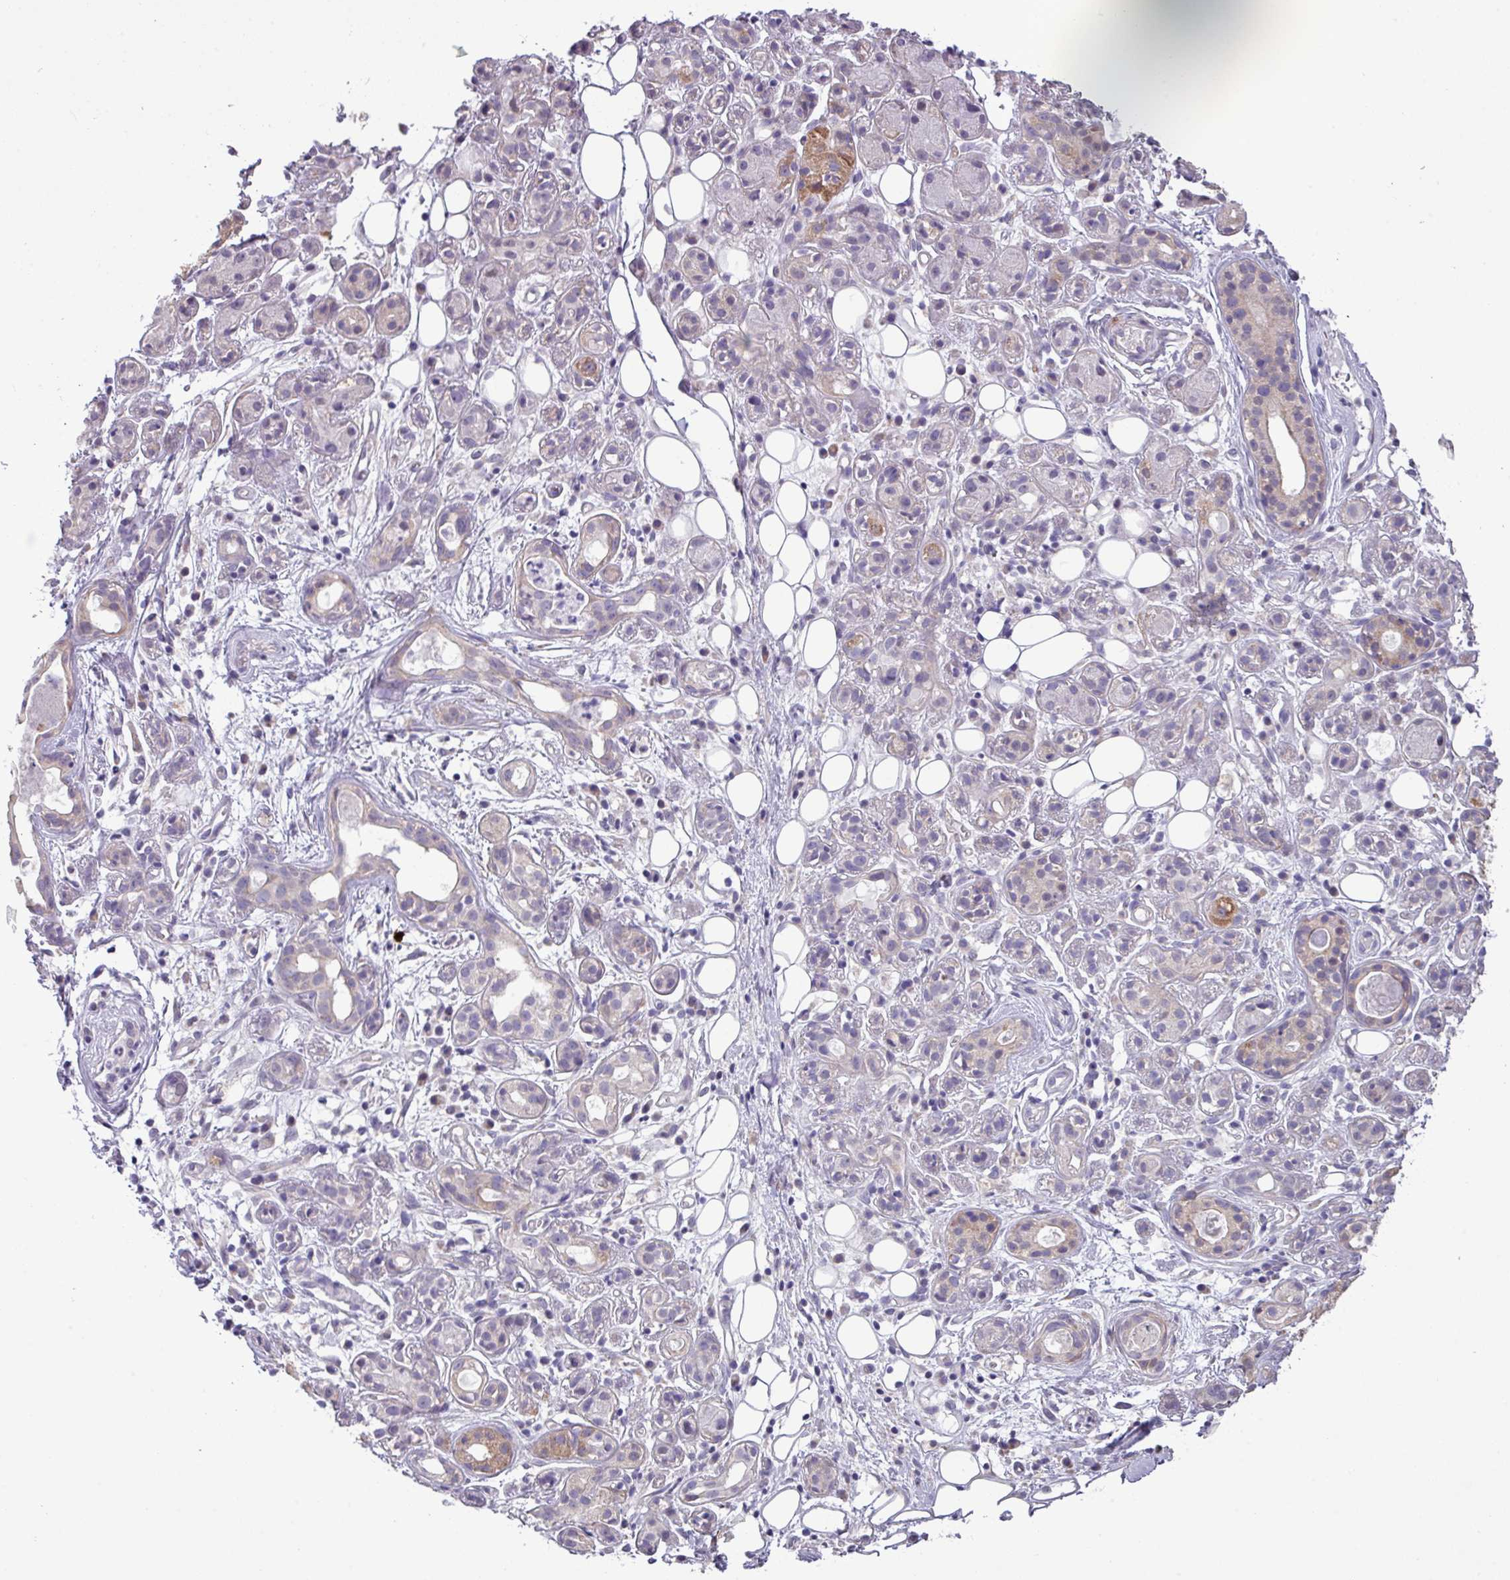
{"staining": {"intensity": "moderate", "quantity": "<25%", "location": "cytoplasmic/membranous"}, "tissue": "salivary gland", "cell_type": "Glandular cells", "image_type": "normal", "snomed": [{"axis": "morphology", "description": "Normal tissue, NOS"}, {"axis": "topography", "description": "Salivary gland"}], "caption": "Moderate cytoplasmic/membranous staining is seen in about <25% of glandular cells in benign salivary gland.", "gene": "IRGC", "patient": {"sex": "male", "age": 54}}